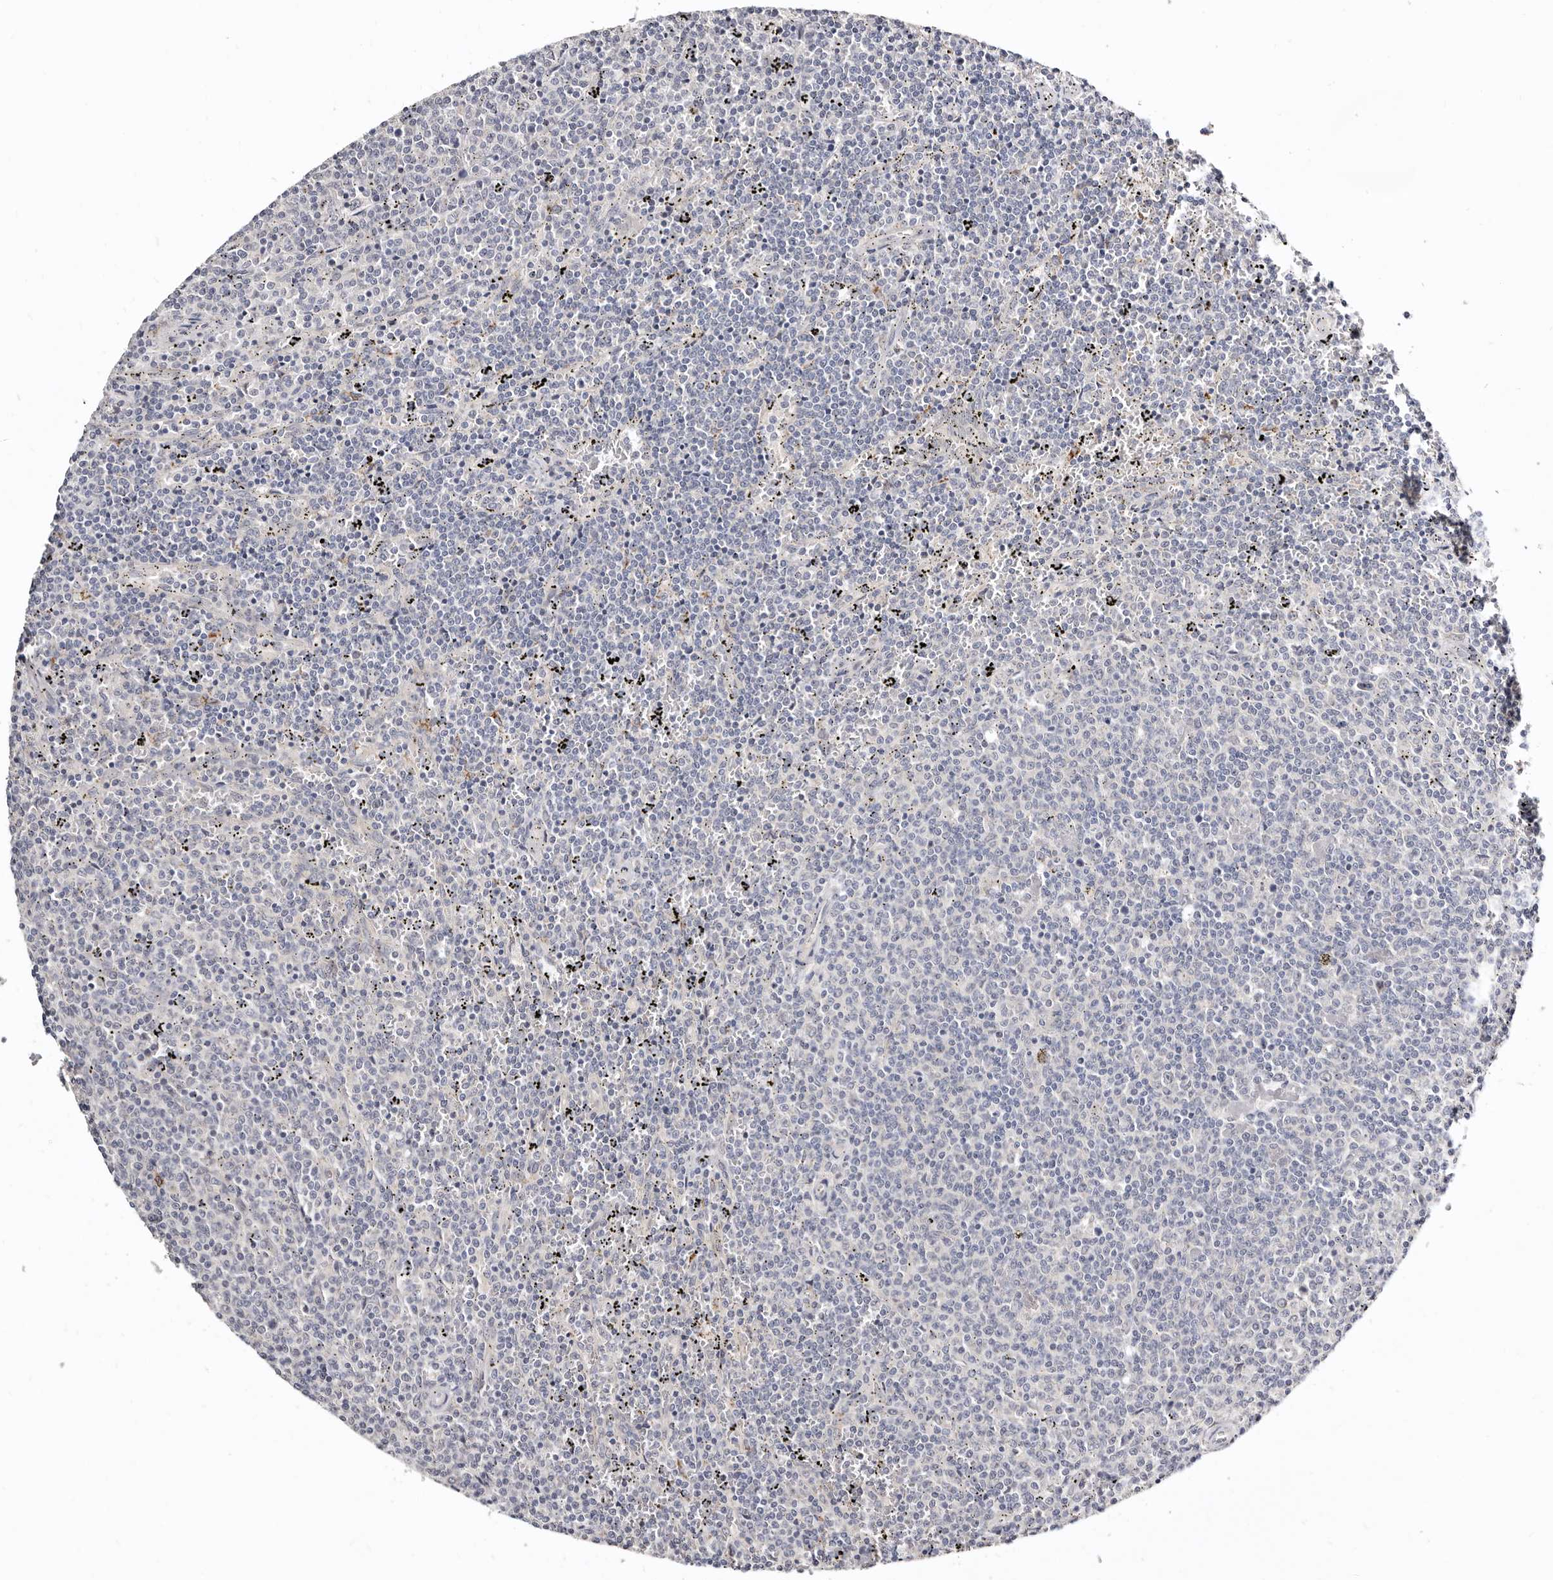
{"staining": {"intensity": "negative", "quantity": "none", "location": "none"}, "tissue": "lymphoma", "cell_type": "Tumor cells", "image_type": "cancer", "snomed": [{"axis": "morphology", "description": "Malignant lymphoma, non-Hodgkin's type, Low grade"}, {"axis": "topography", "description": "Spleen"}], "caption": "Immunohistochemical staining of malignant lymphoma, non-Hodgkin's type (low-grade) demonstrates no significant expression in tumor cells. (IHC, brightfield microscopy, high magnification).", "gene": "KLHL4", "patient": {"sex": "female", "age": 50}}